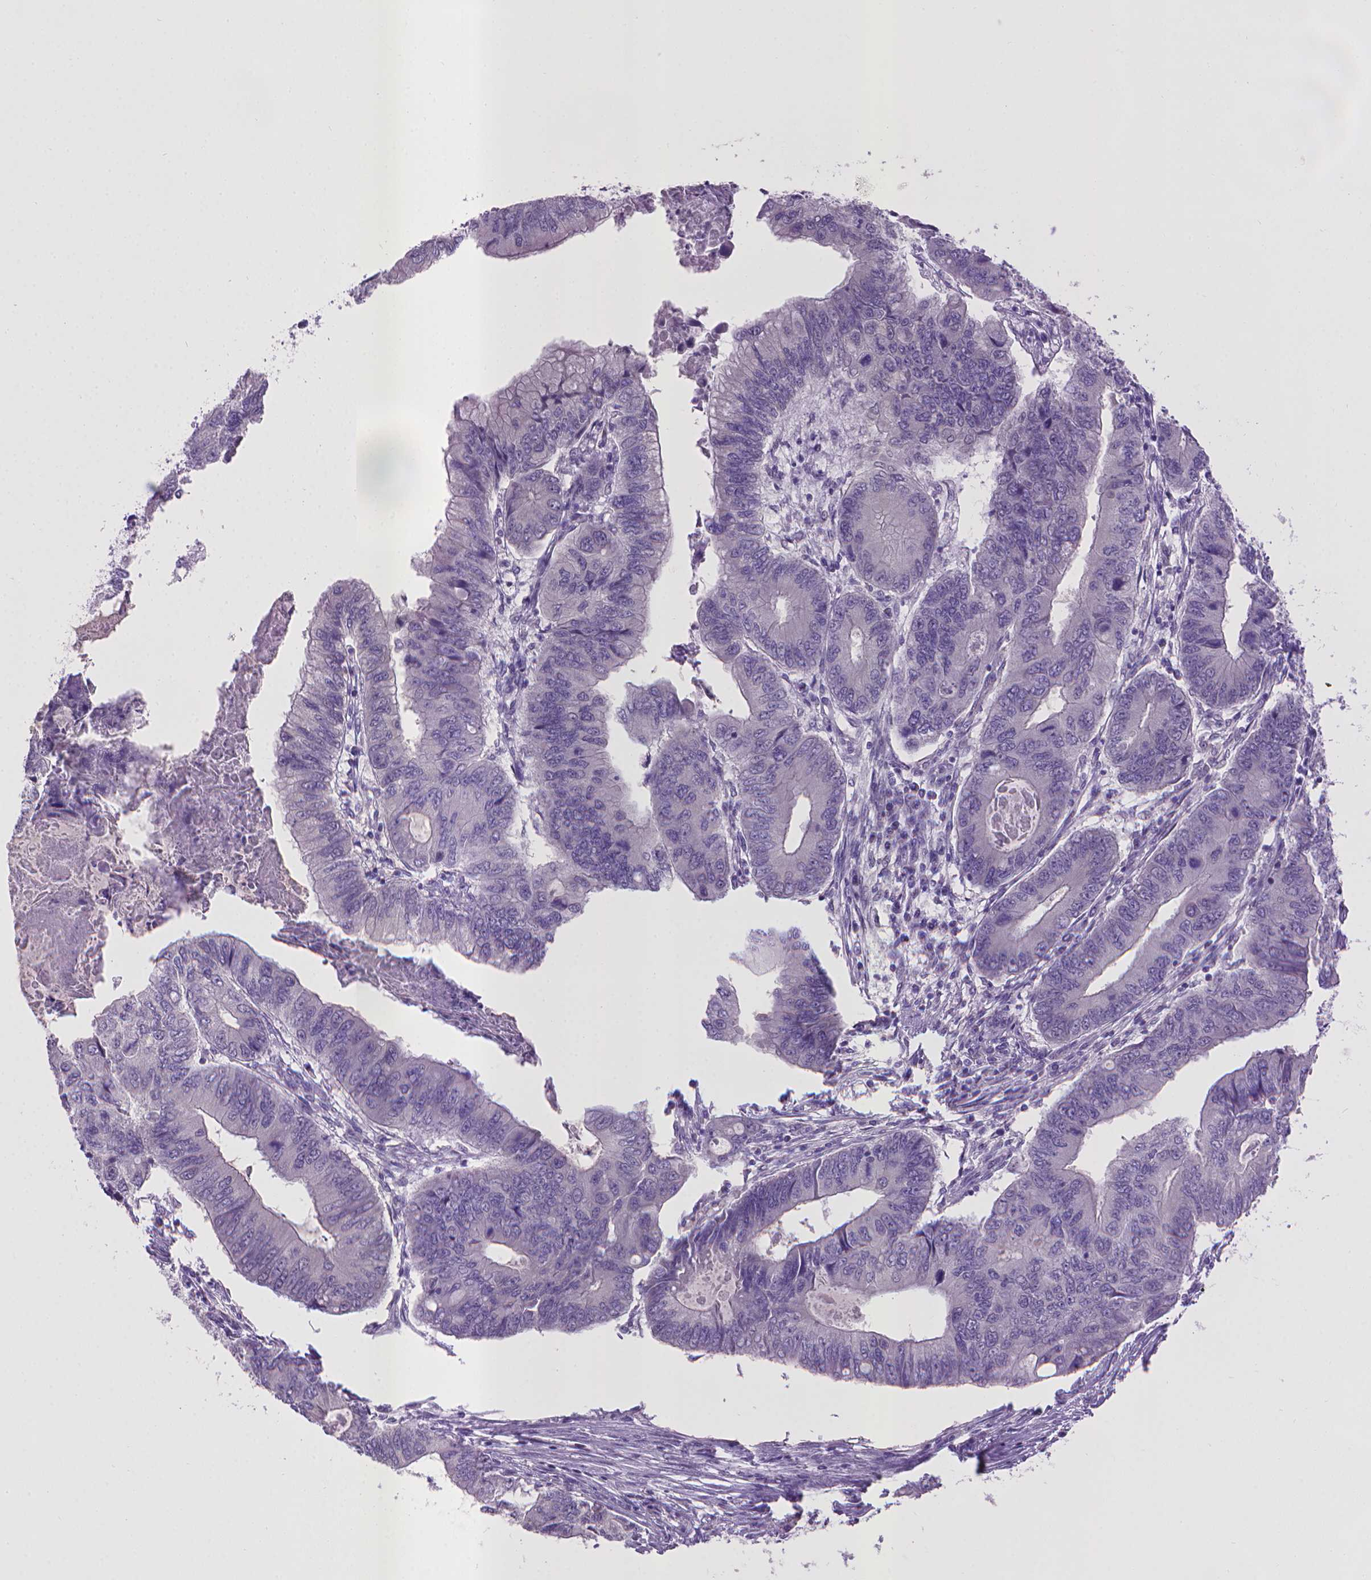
{"staining": {"intensity": "negative", "quantity": "none", "location": "none"}, "tissue": "colorectal cancer", "cell_type": "Tumor cells", "image_type": "cancer", "snomed": [{"axis": "morphology", "description": "Adenocarcinoma, NOS"}, {"axis": "topography", "description": "Colon"}], "caption": "This micrograph is of colorectal cancer (adenocarcinoma) stained with immunohistochemistry to label a protein in brown with the nuclei are counter-stained blue. There is no expression in tumor cells. The staining was performed using DAB to visualize the protein expression in brown, while the nuclei were stained in blue with hematoxylin (Magnification: 20x).", "gene": "KMO", "patient": {"sex": "male", "age": 53}}